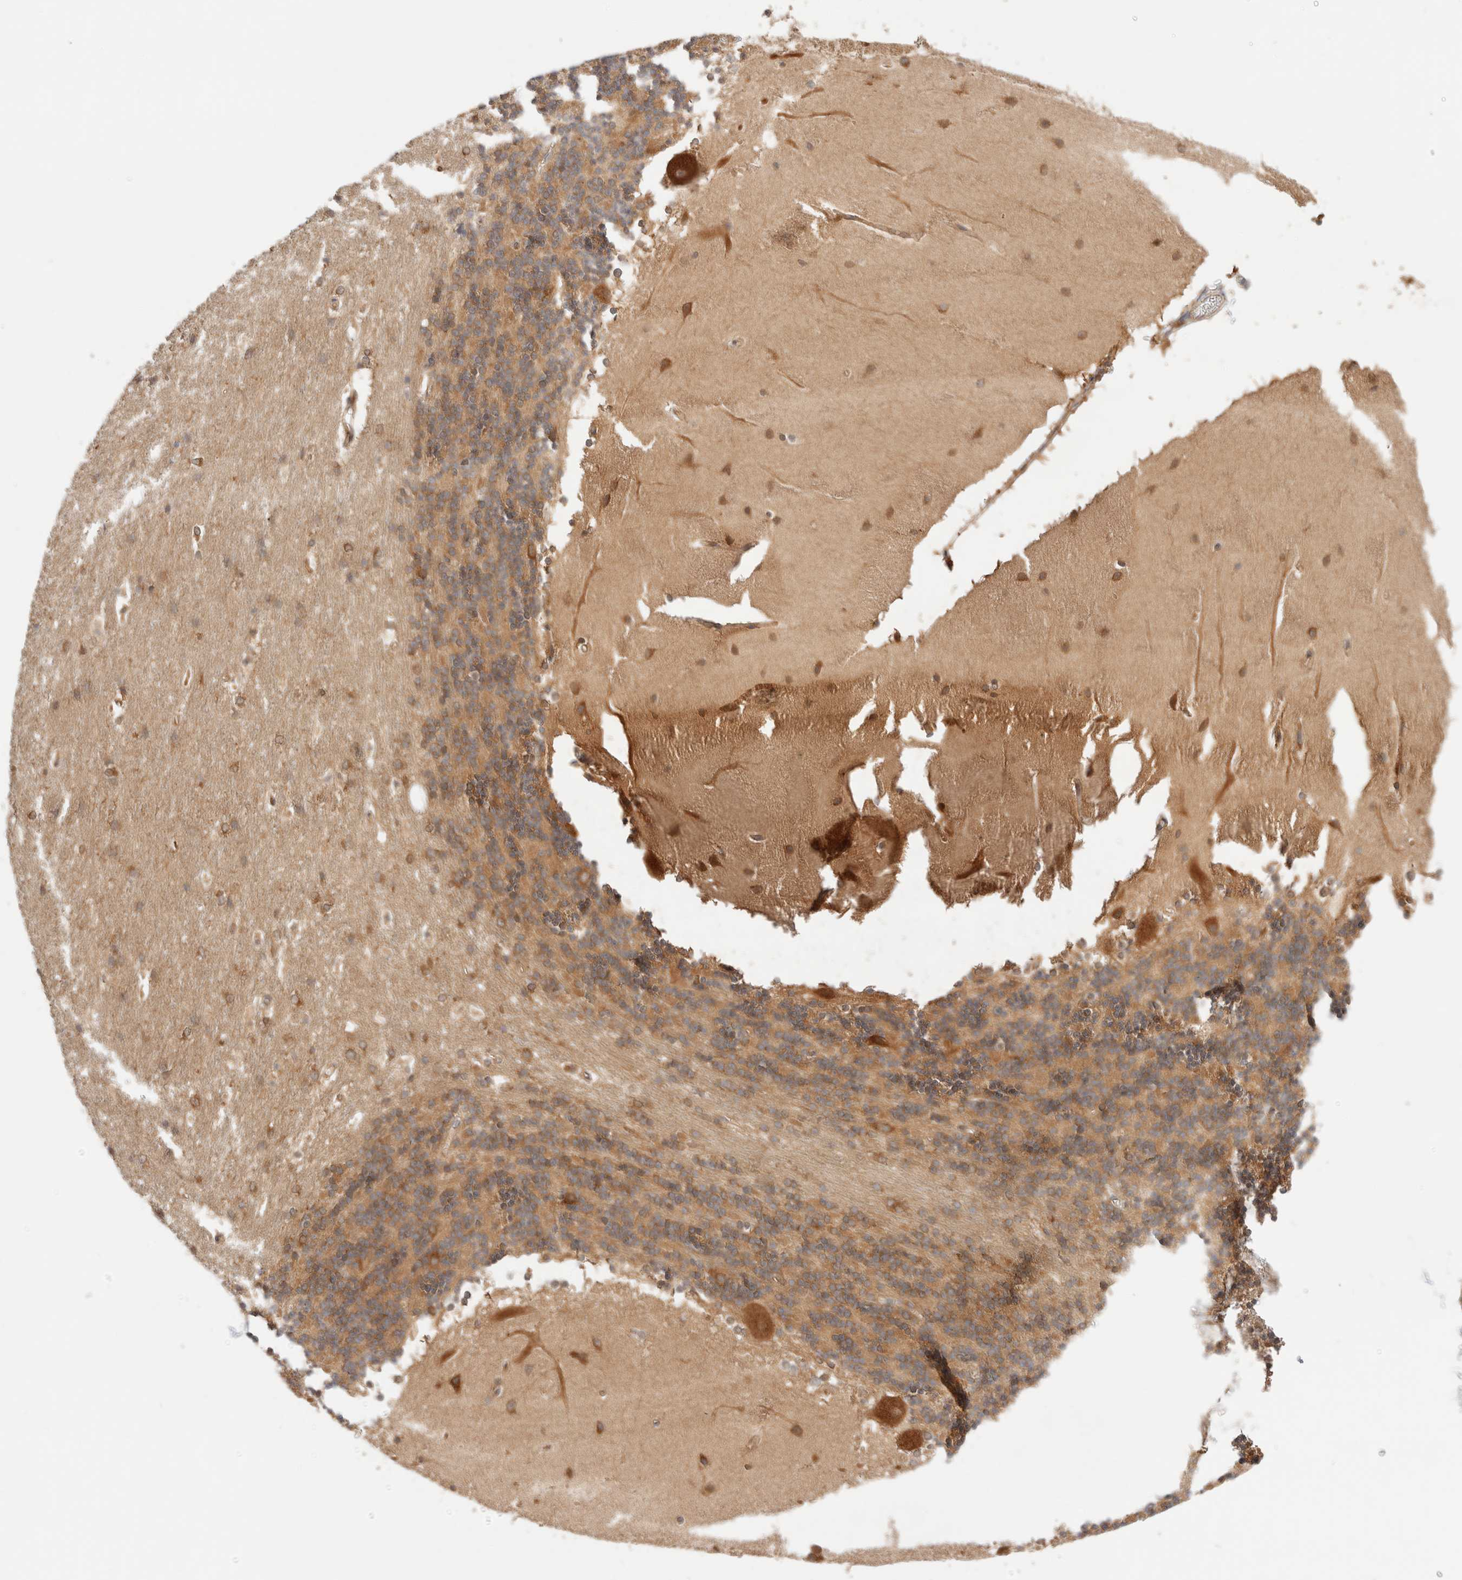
{"staining": {"intensity": "moderate", "quantity": "25%-75%", "location": "cytoplasmic/membranous"}, "tissue": "cerebellum", "cell_type": "Cells in granular layer", "image_type": "normal", "snomed": [{"axis": "morphology", "description": "Normal tissue, NOS"}, {"axis": "topography", "description": "Cerebellum"}], "caption": "Moderate cytoplasmic/membranous positivity for a protein is appreciated in about 25%-75% of cells in granular layer of benign cerebellum using immunohistochemistry (IHC).", "gene": "RABEP1", "patient": {"sex": "female", "age": 19}}